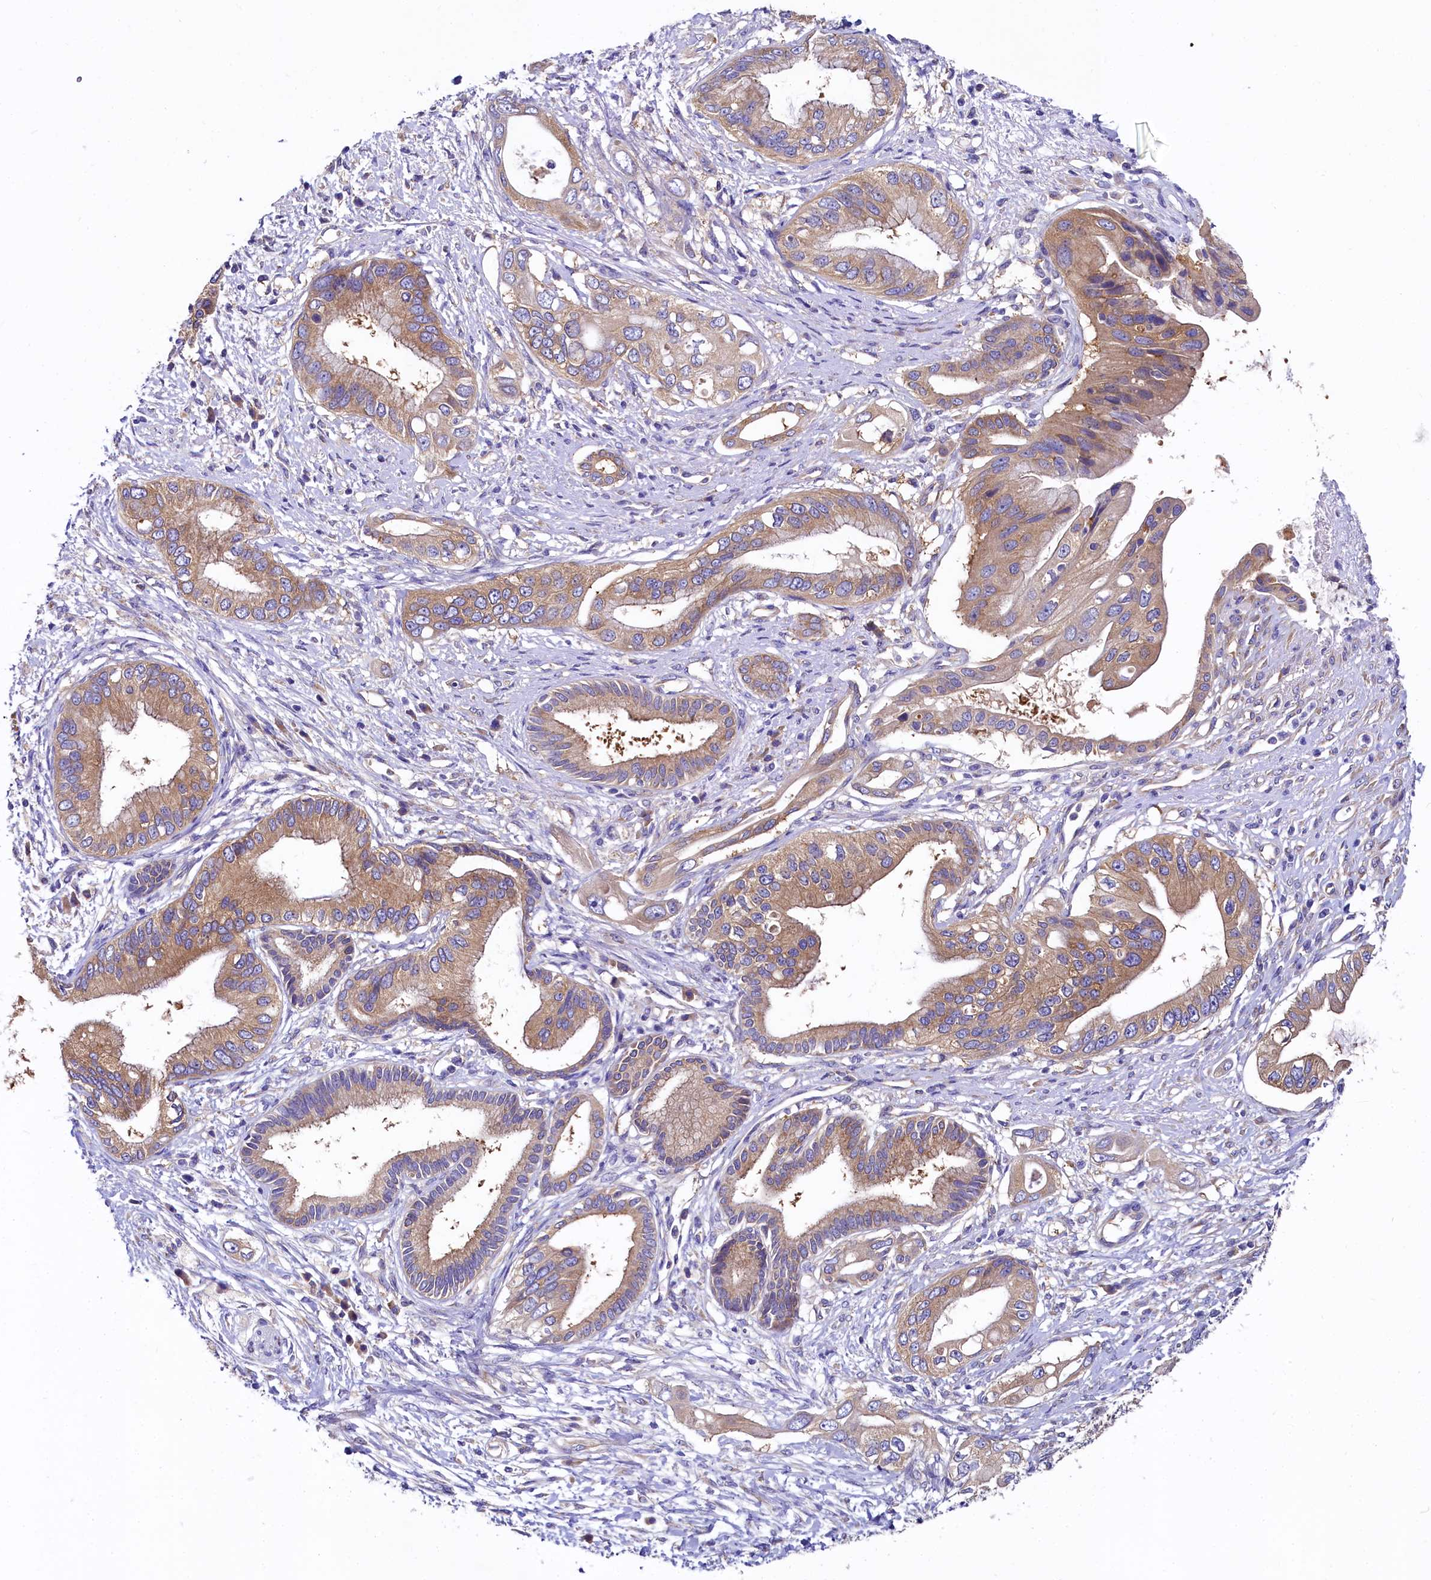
{"staining": {"intensity": "moderate", "quantity": ">75%", "location": "cytoplasmic/membranous"}, "tissue": "pancreatic cancer", "cell_type": "Tumor cells", "image_type": "cancer", "snomed": [{"axis": "morphology", "description": "Inflammation, NOS"}, {"axis": "morphology", "description": "Adenocarcinoma, NOS"}, {"axis": "topography", "description": "Pancreas"}], "caption": "Protein staining displays moderate cytoplasmic/membranous expression in approximately >75% of tumor cells in pancreatic cancer.", "gene": "QARS1", "patient": {"sex": "female", "age": 56}}